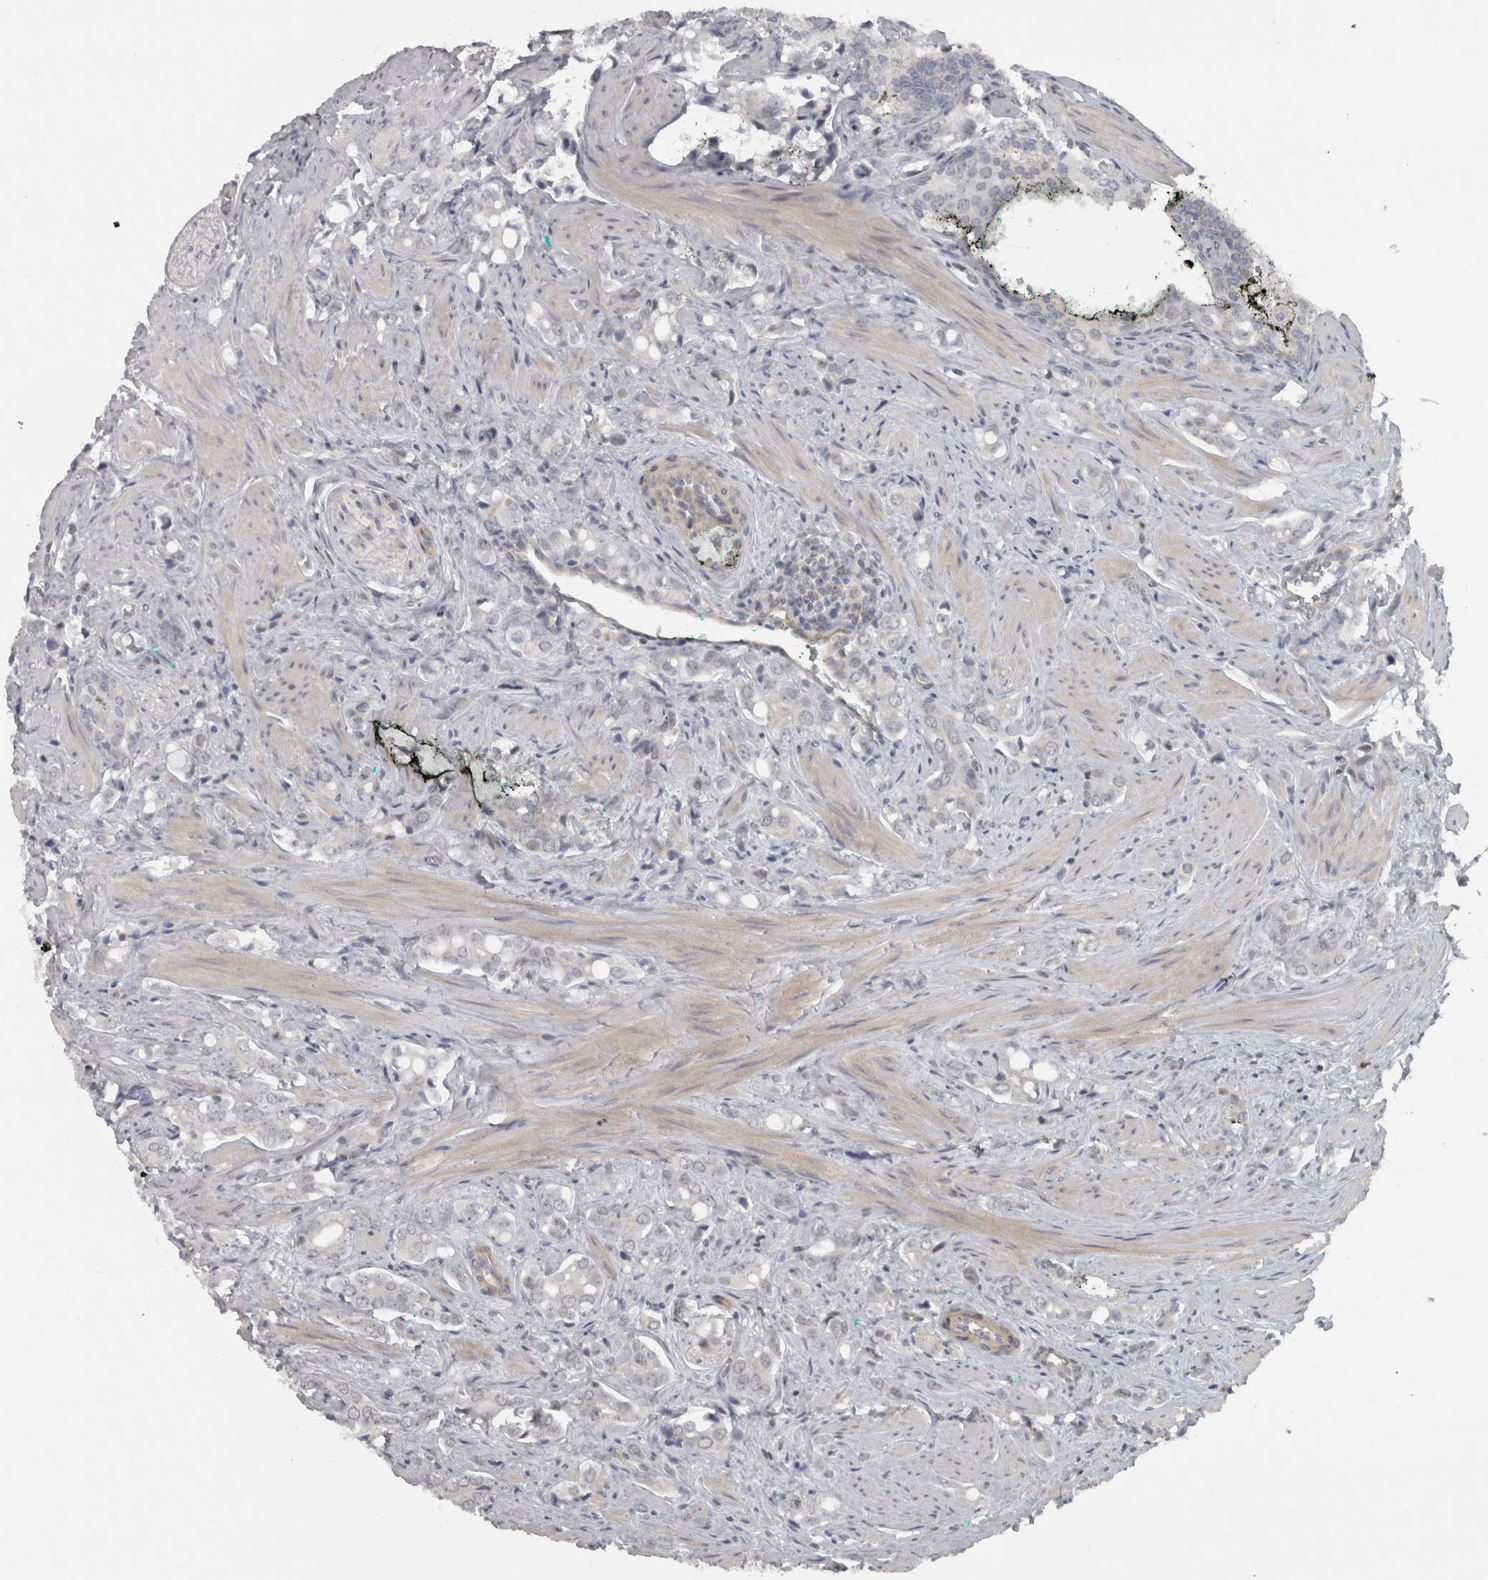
{"staining": {"intensity": "negative", "quantity": "none", "location": "none"}, "tissue": "prostate cancer", "cell_type": "Tumor cells", "image_type": "cancer", "snomed": [{"axis": "morphology", "description": "Adenocarcinoma, High grade"}, {"axis": "topography", "description": "Prostate"}], "caption": "Histopathology image shows no protein expression in tumor cells of prostate cancer tissue.", "gene": "PPP1R12B", "patient": {"sex": "male", "age": 52}}